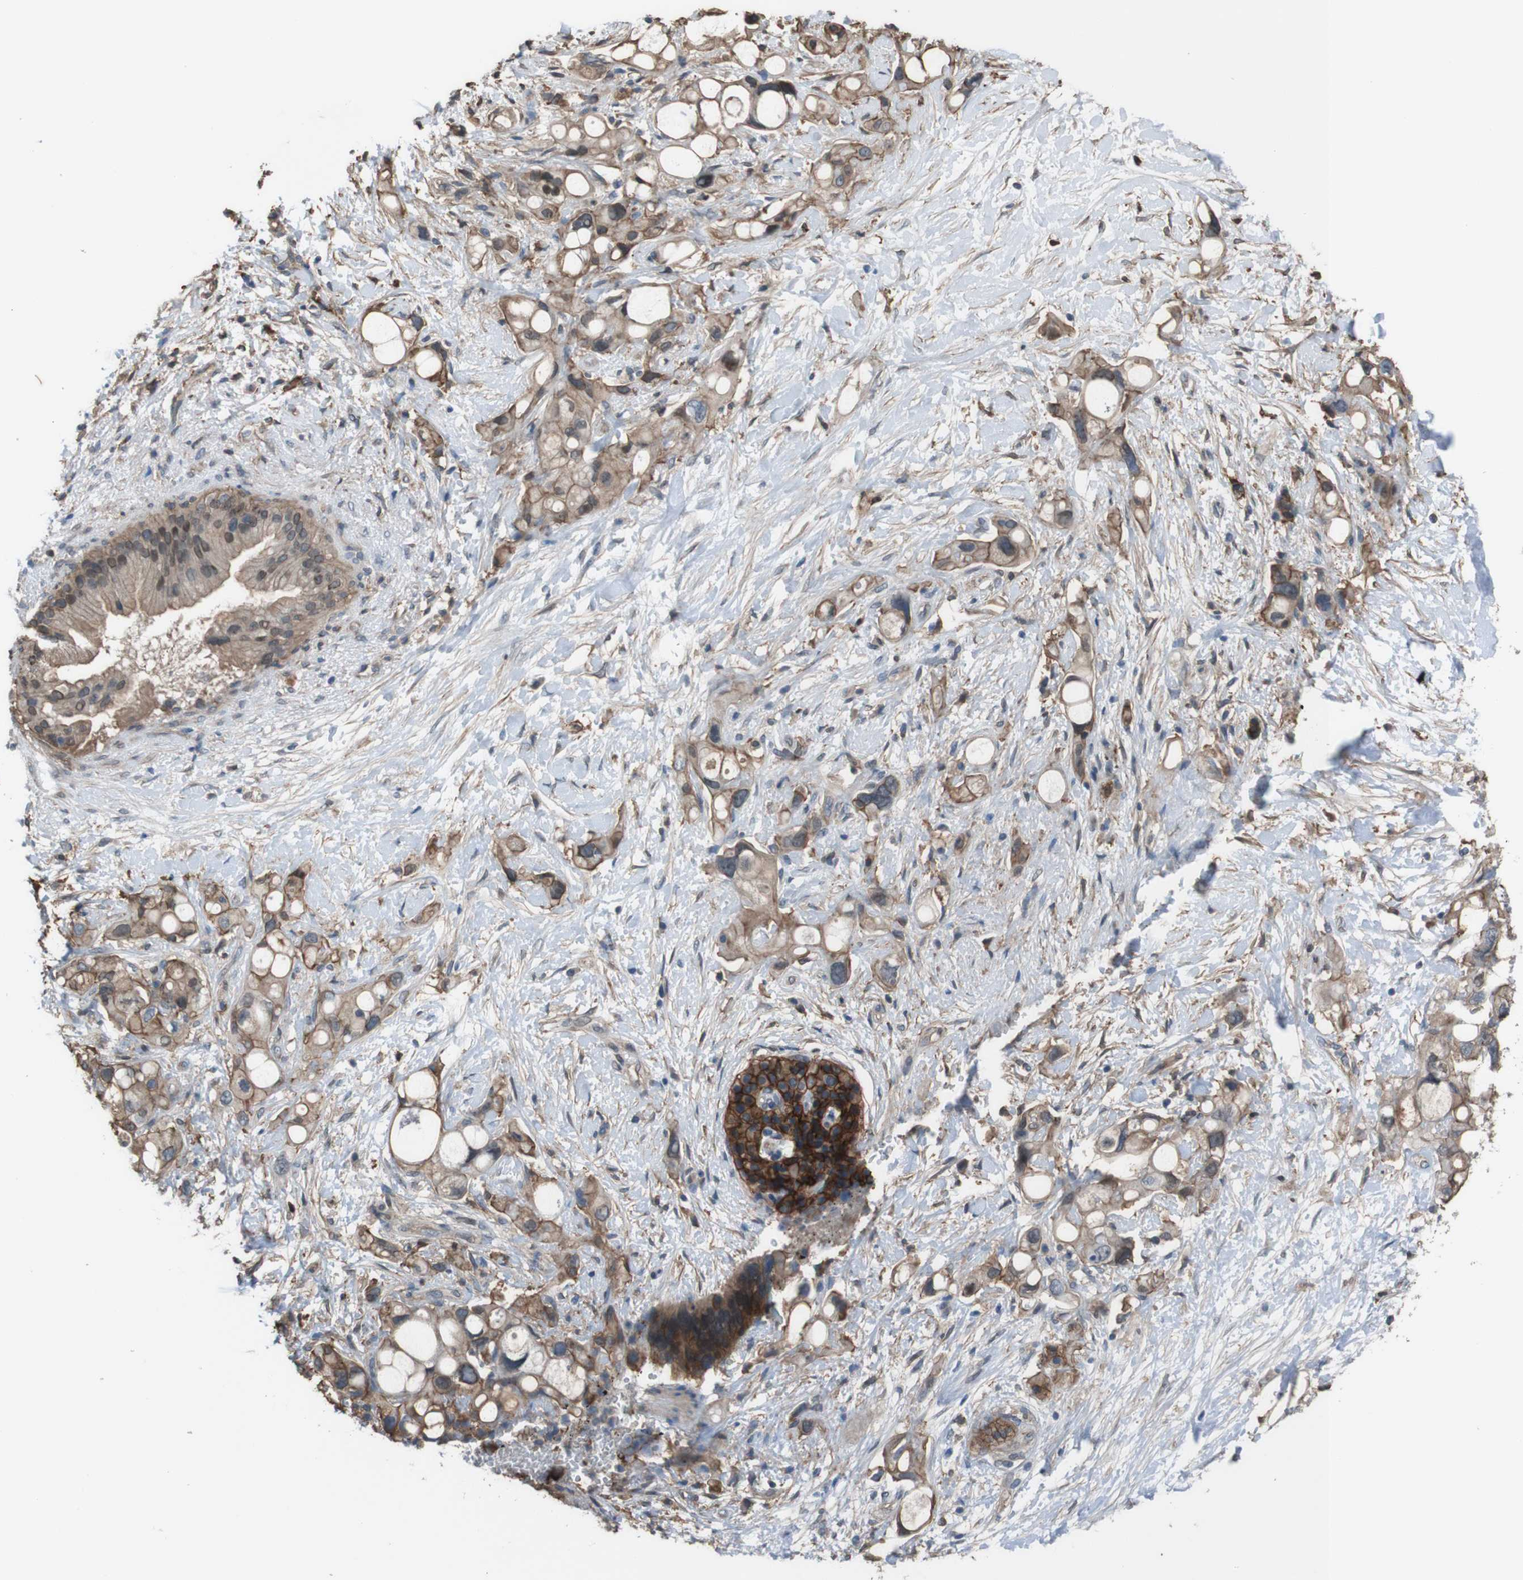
{"staining": {"intensity": "moderate", "quantity": "25%-75%", "location": "cytoplasmic/membranous"}, "tissue": "pancreatic cancer", "cell_type": "Tumor cells", "image_type": "cancer", "snomed": [{"axis": "morphology", "description": "Adenocarcinoma, NOS"}, {"axis": "topography", "description": "Pancreas"}], "caption": "This photomicrograph shows IHC staining of adenocarcinoma (pancreatic), with medium moderate cytoplasmic/membranous positivity in approximately 25%-75% of tumor cells.", "gene": "ATP2B1", "patient": {"sex": "female", "age": 56}}